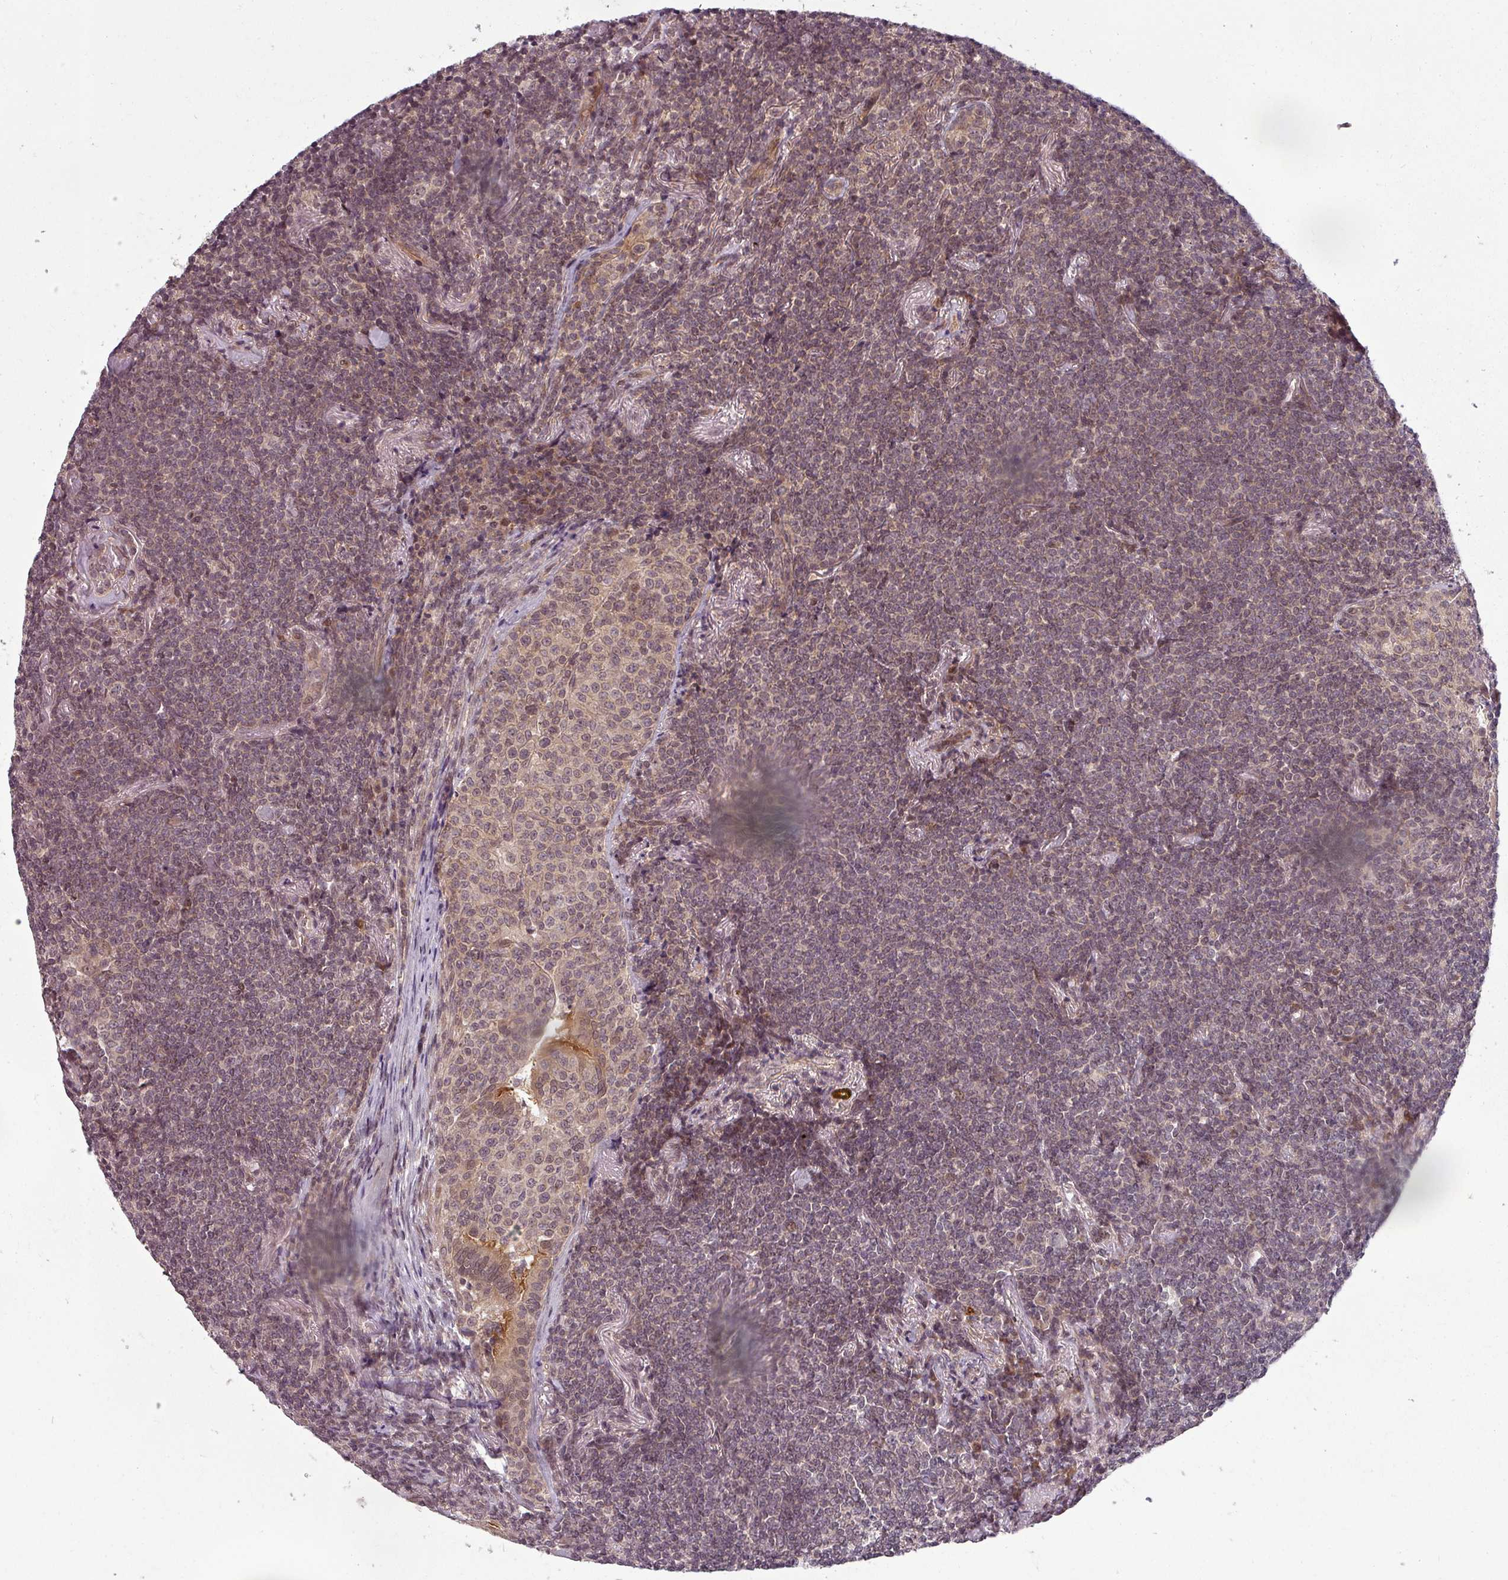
{"staining": {"intensity": "weak", "quantity": ">75%", "location": "cytoplasmic/membranous"}, "tissue": "lymphoma", "cell_type": "Tumor cells", "image_type": "cancer", "snomed": [{"axis": "morphology", "description": "Malignant lymphoma, non-Hodgkin's type, Low grade"}, {"axis": "topography", "description": "Lung"}], "caption": "Brown immunohistochemical staining in human low-grade malignant lymphoma, non-Hodgkin's type reveals weak cytoplasmic/membranous expression in approximately >75% of tumor cells.", "gene": "CLIC1", "patient": {"sex": "female", "age": 71}}